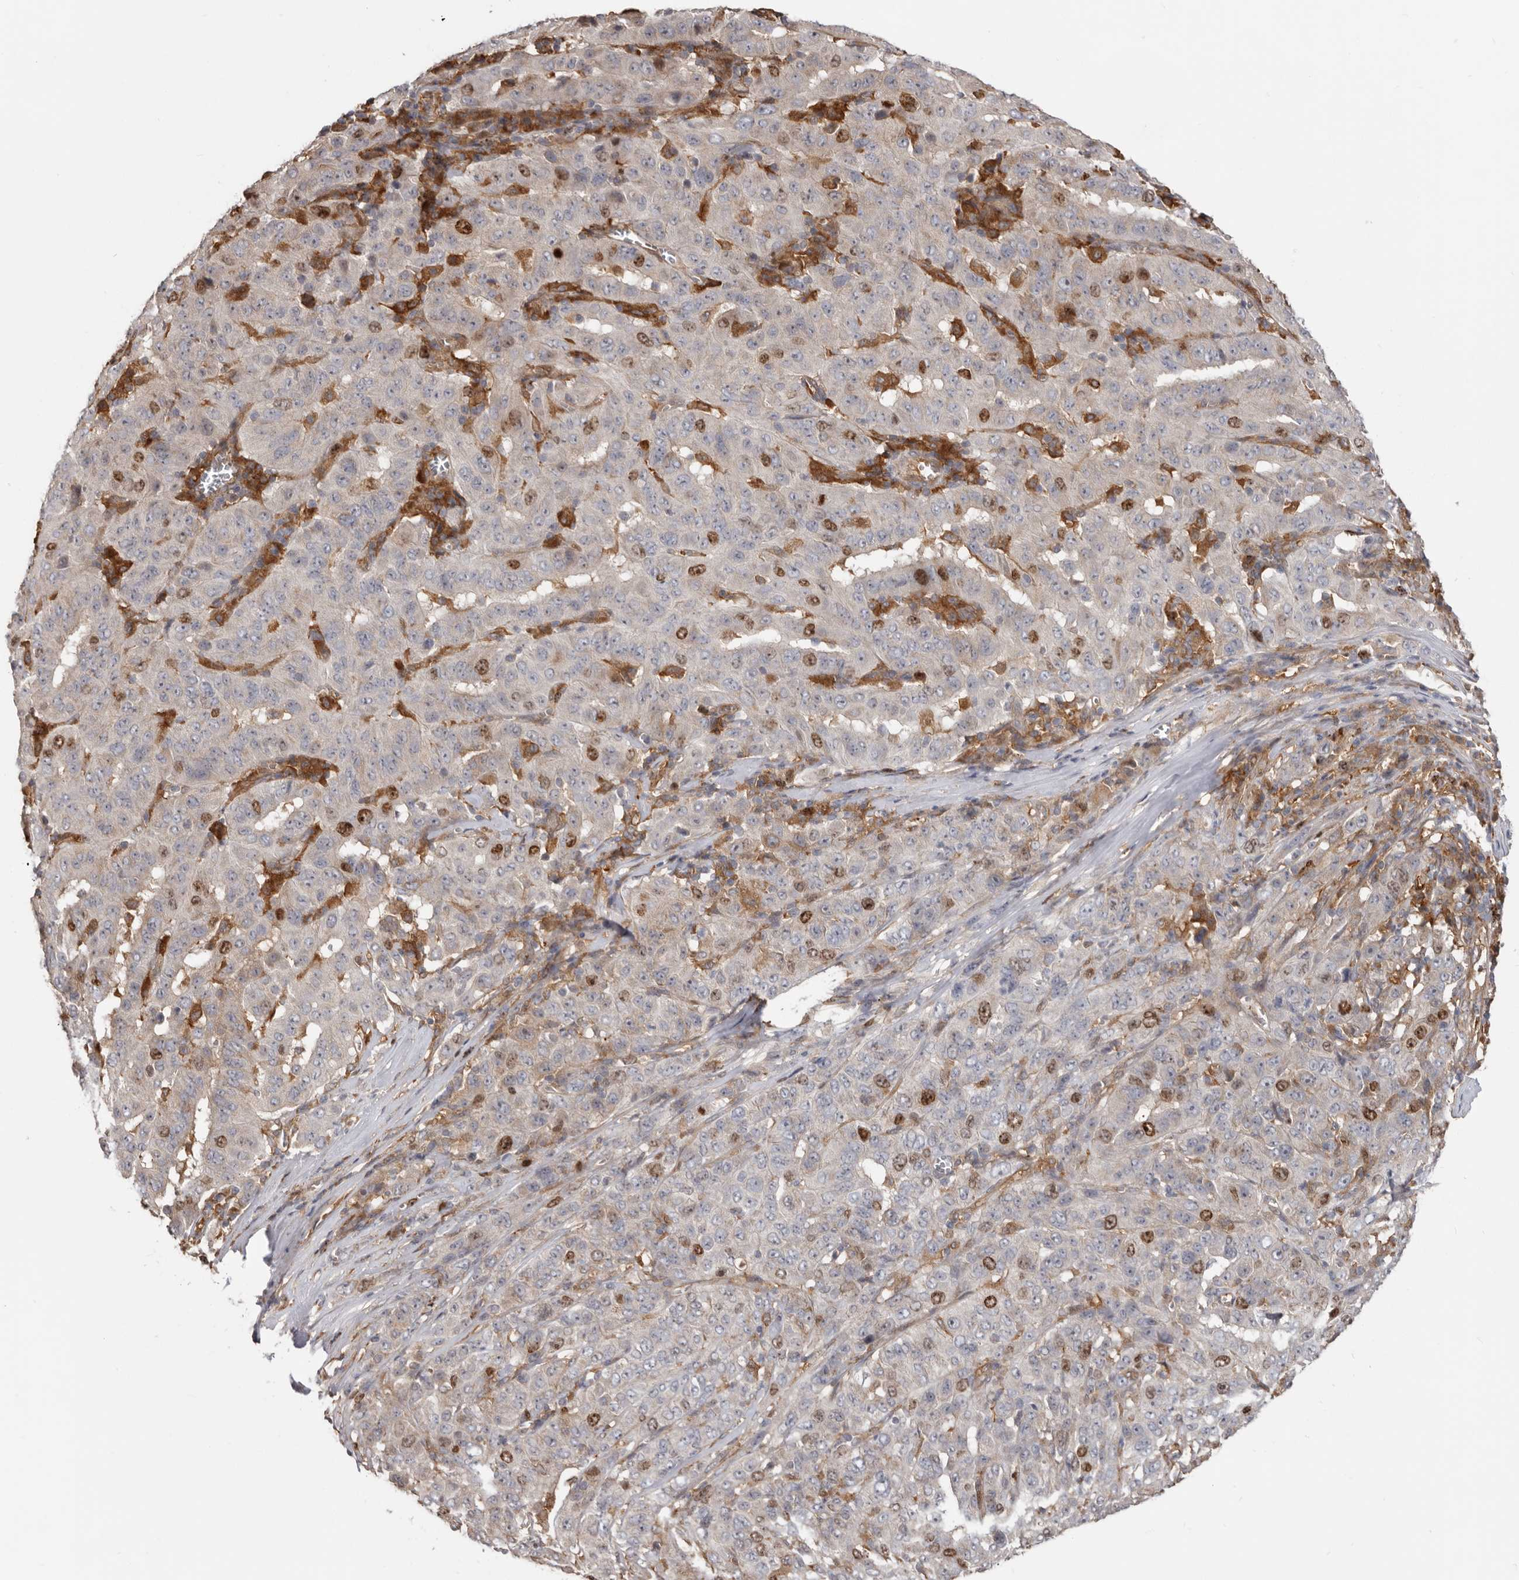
{"staining": {"intensity": "moderate", "quantity": "25%-75%", "location": "nuclear"}, "tissue": "pancreatic cancer", "cell_type": "Tumor cells", "image_type": "cancer", "snomed": [{"axis": "morphology", "description": "Adenocarcinoma, NOS"}, {"axis": "topography", "description": "Pancreas"}], "caption": "A brown stain shows moderate nuclear positivity of a protein in pancreatic cancer (adenocarcinoma) tumor cells.", "gene": "CDCA8", "patient": {"sex": "male", "age": 63}}